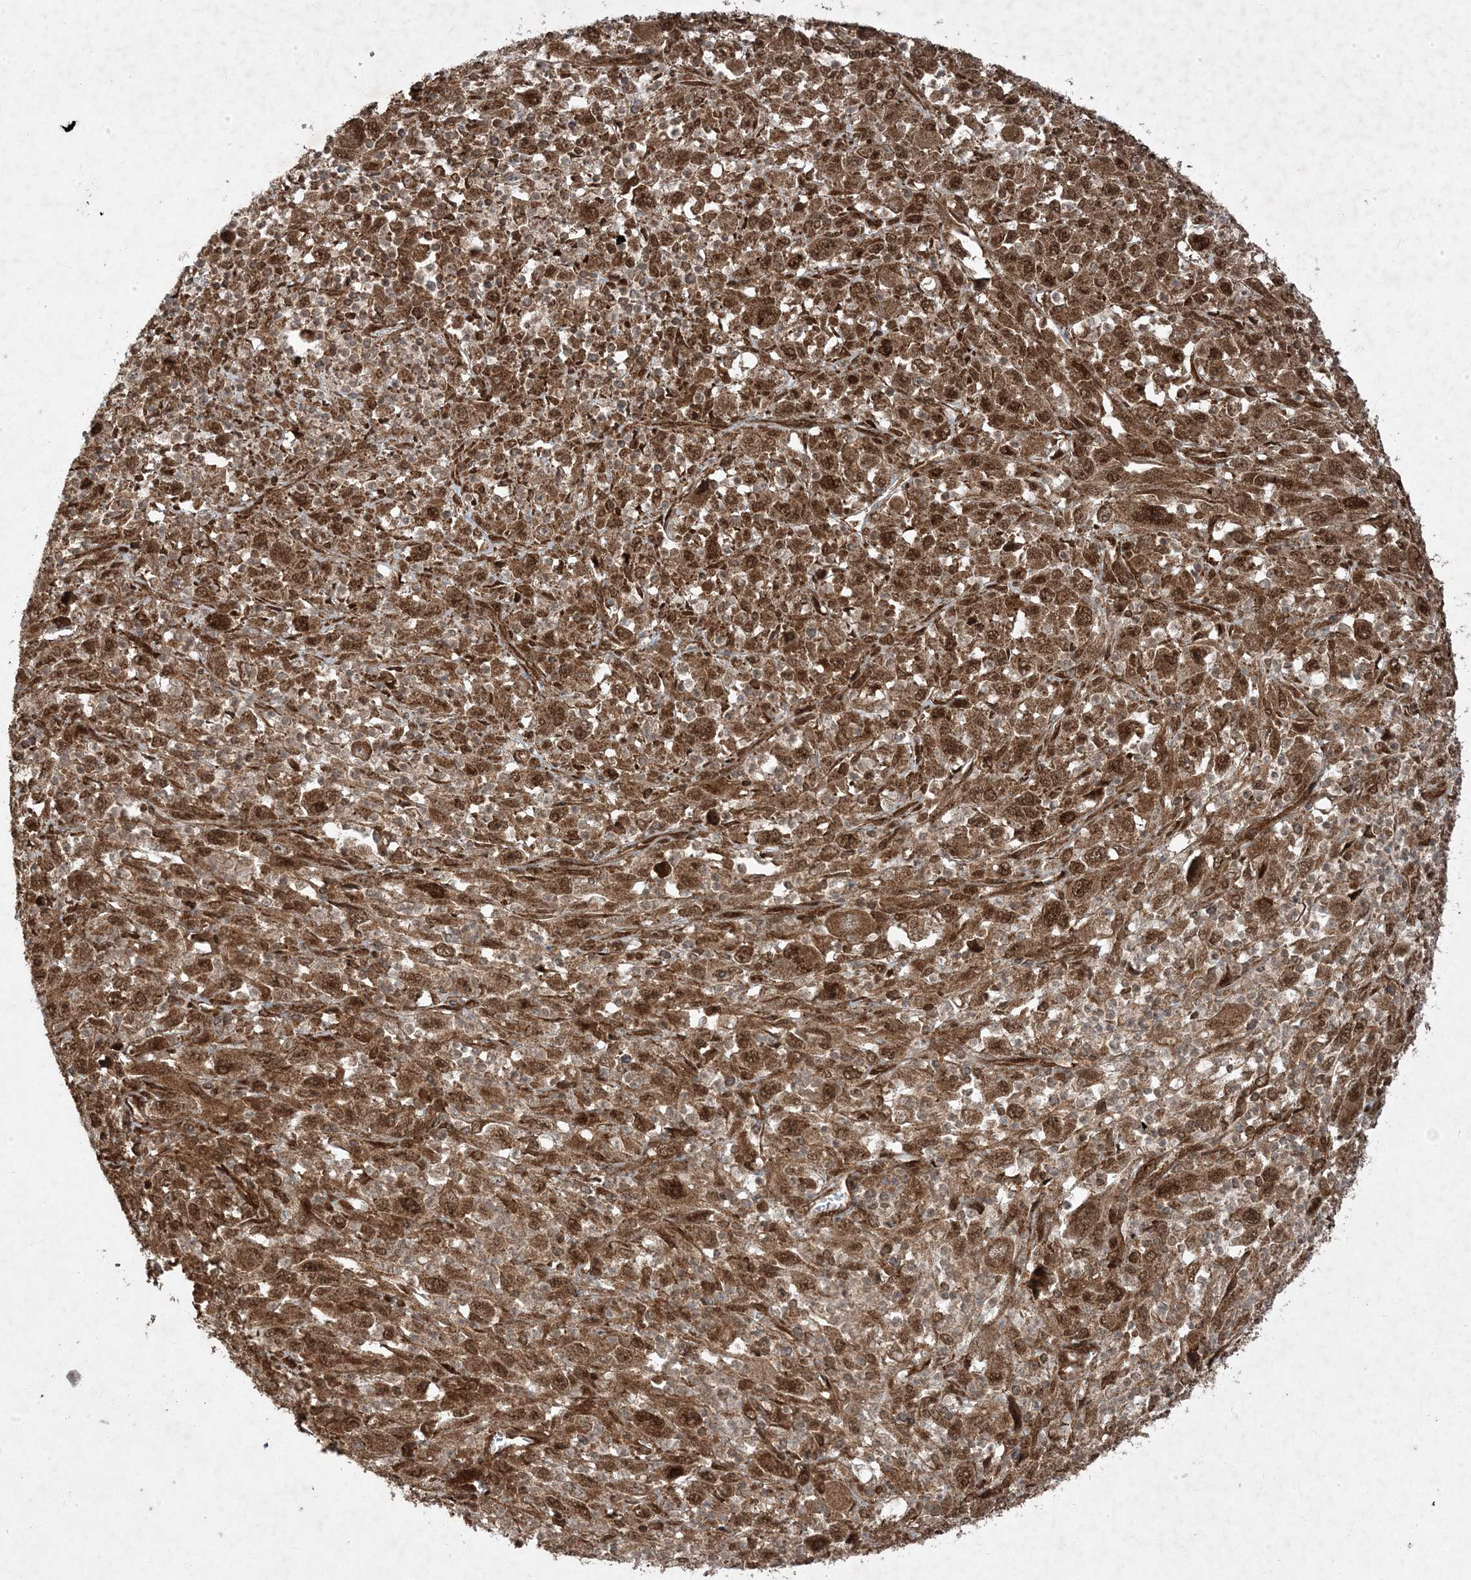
{"staining": {"intensity": "moderate", "quantity": ">75%", "location": "cytoplasmic/membranous,nuclear"}, "tissue": "melanoma", "cell_type": "Tumor cells", "image_type": "cancer", "snomed": [{"axis": "morphology", "description": "Malignant melanoma, Metastatic site"}, {"axis": "topography", "description": "Skin"}], "caption": "An immunohistochemistry image of tumor tissue is shown. Protein staining in brown highlights moderate cytoplasmic/membranous and nuclear positivity in malignant melanoma (metastatic site) within tumor cells.", "gene": "PLEKHM2", "patient": {"sex": "female", "age": 56}}